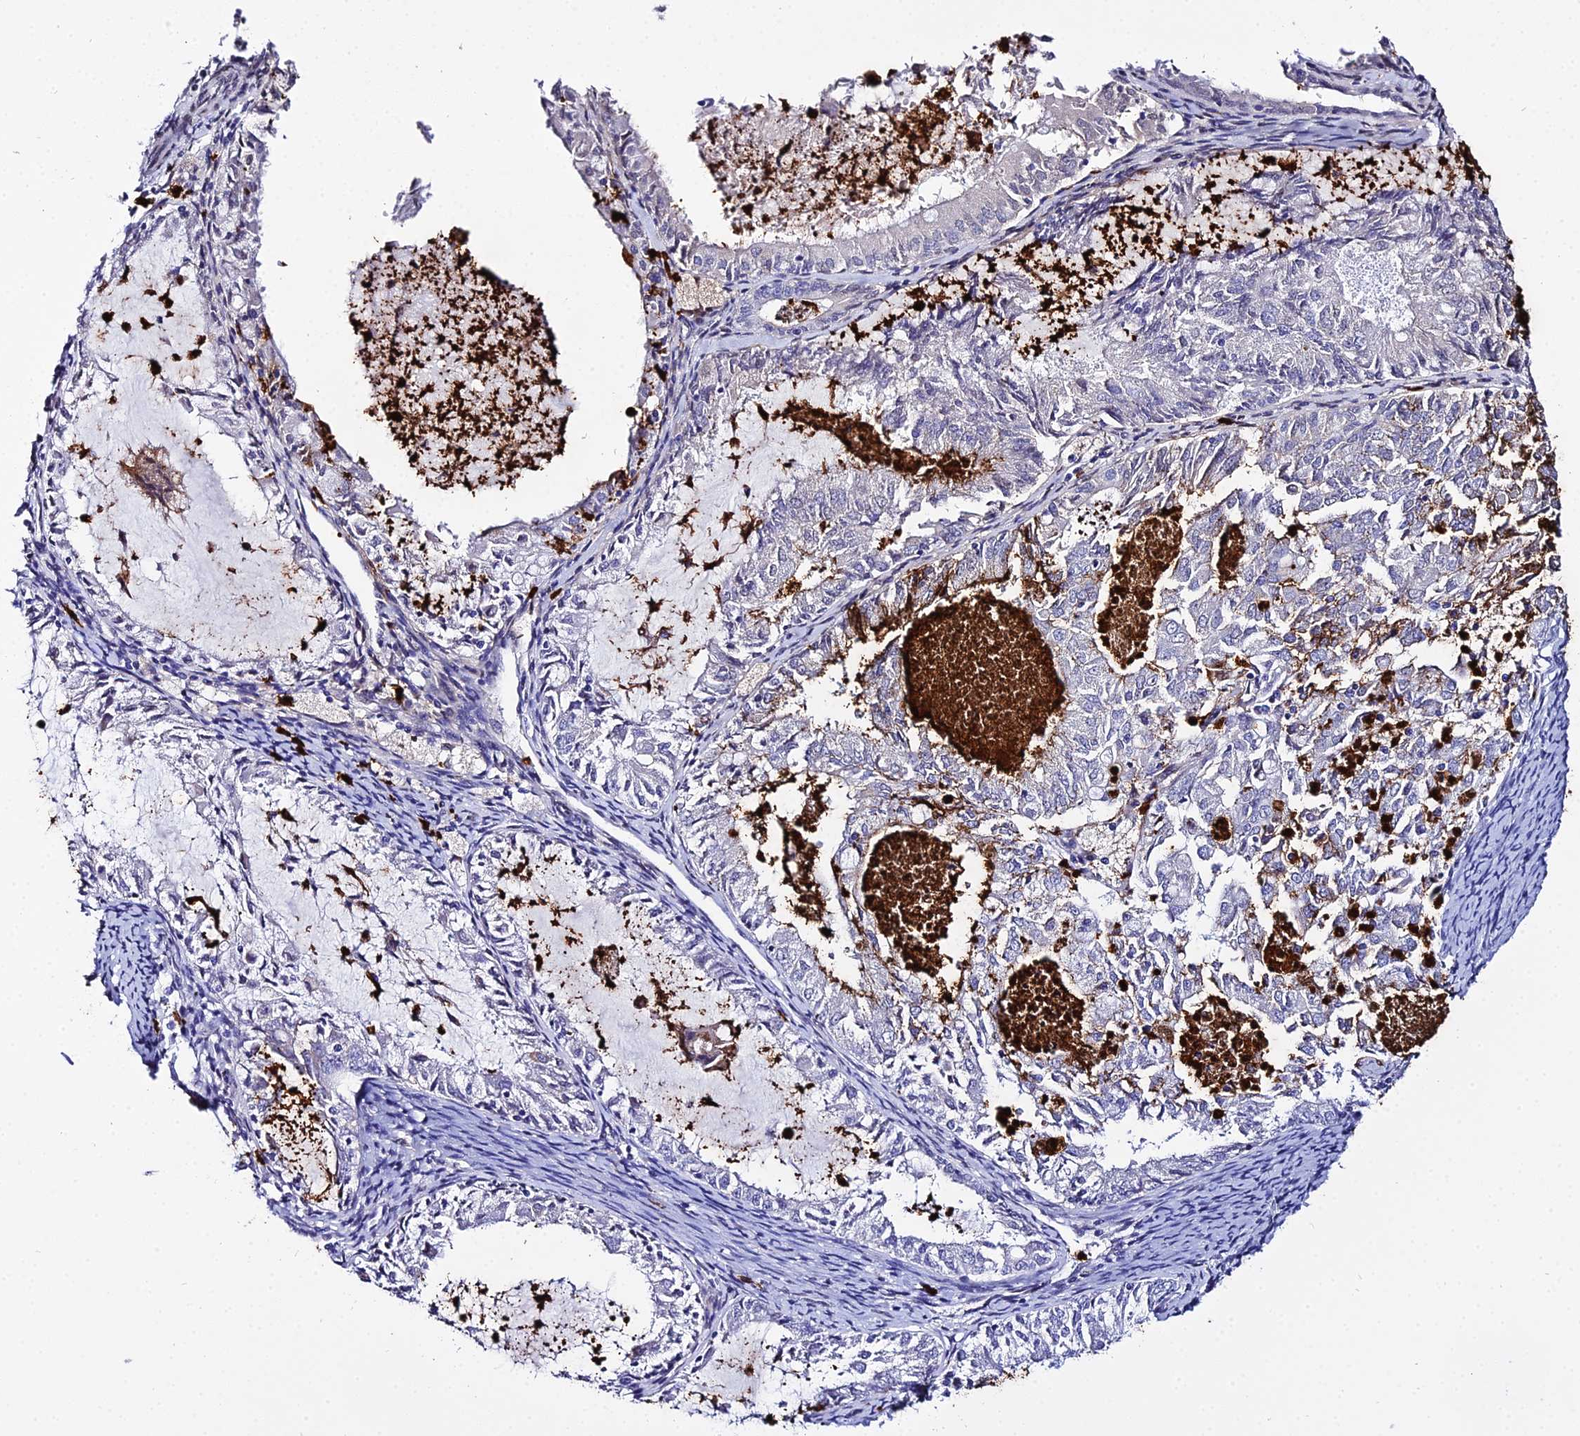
{"staining": {"intensity": "negative", "quantity": "none", "location": "none"}, "tissue": "endometrial cancer", "cell_type": "Tumor cells", "image_type": "cancer", "snomed": [{"axis": "morphology", "description": "Adenocarcinoma, NOS"}, {"axis": "topography", "description": "Endometrium"}], "caption": "Adenocarcinoma (endometrial) was stained to show a protein in brown. There is no significant expression in tumor cells. Nuclei are stained in blue.", "gene": "MCM10", "patient": {"sex": "female", "age": 57}}